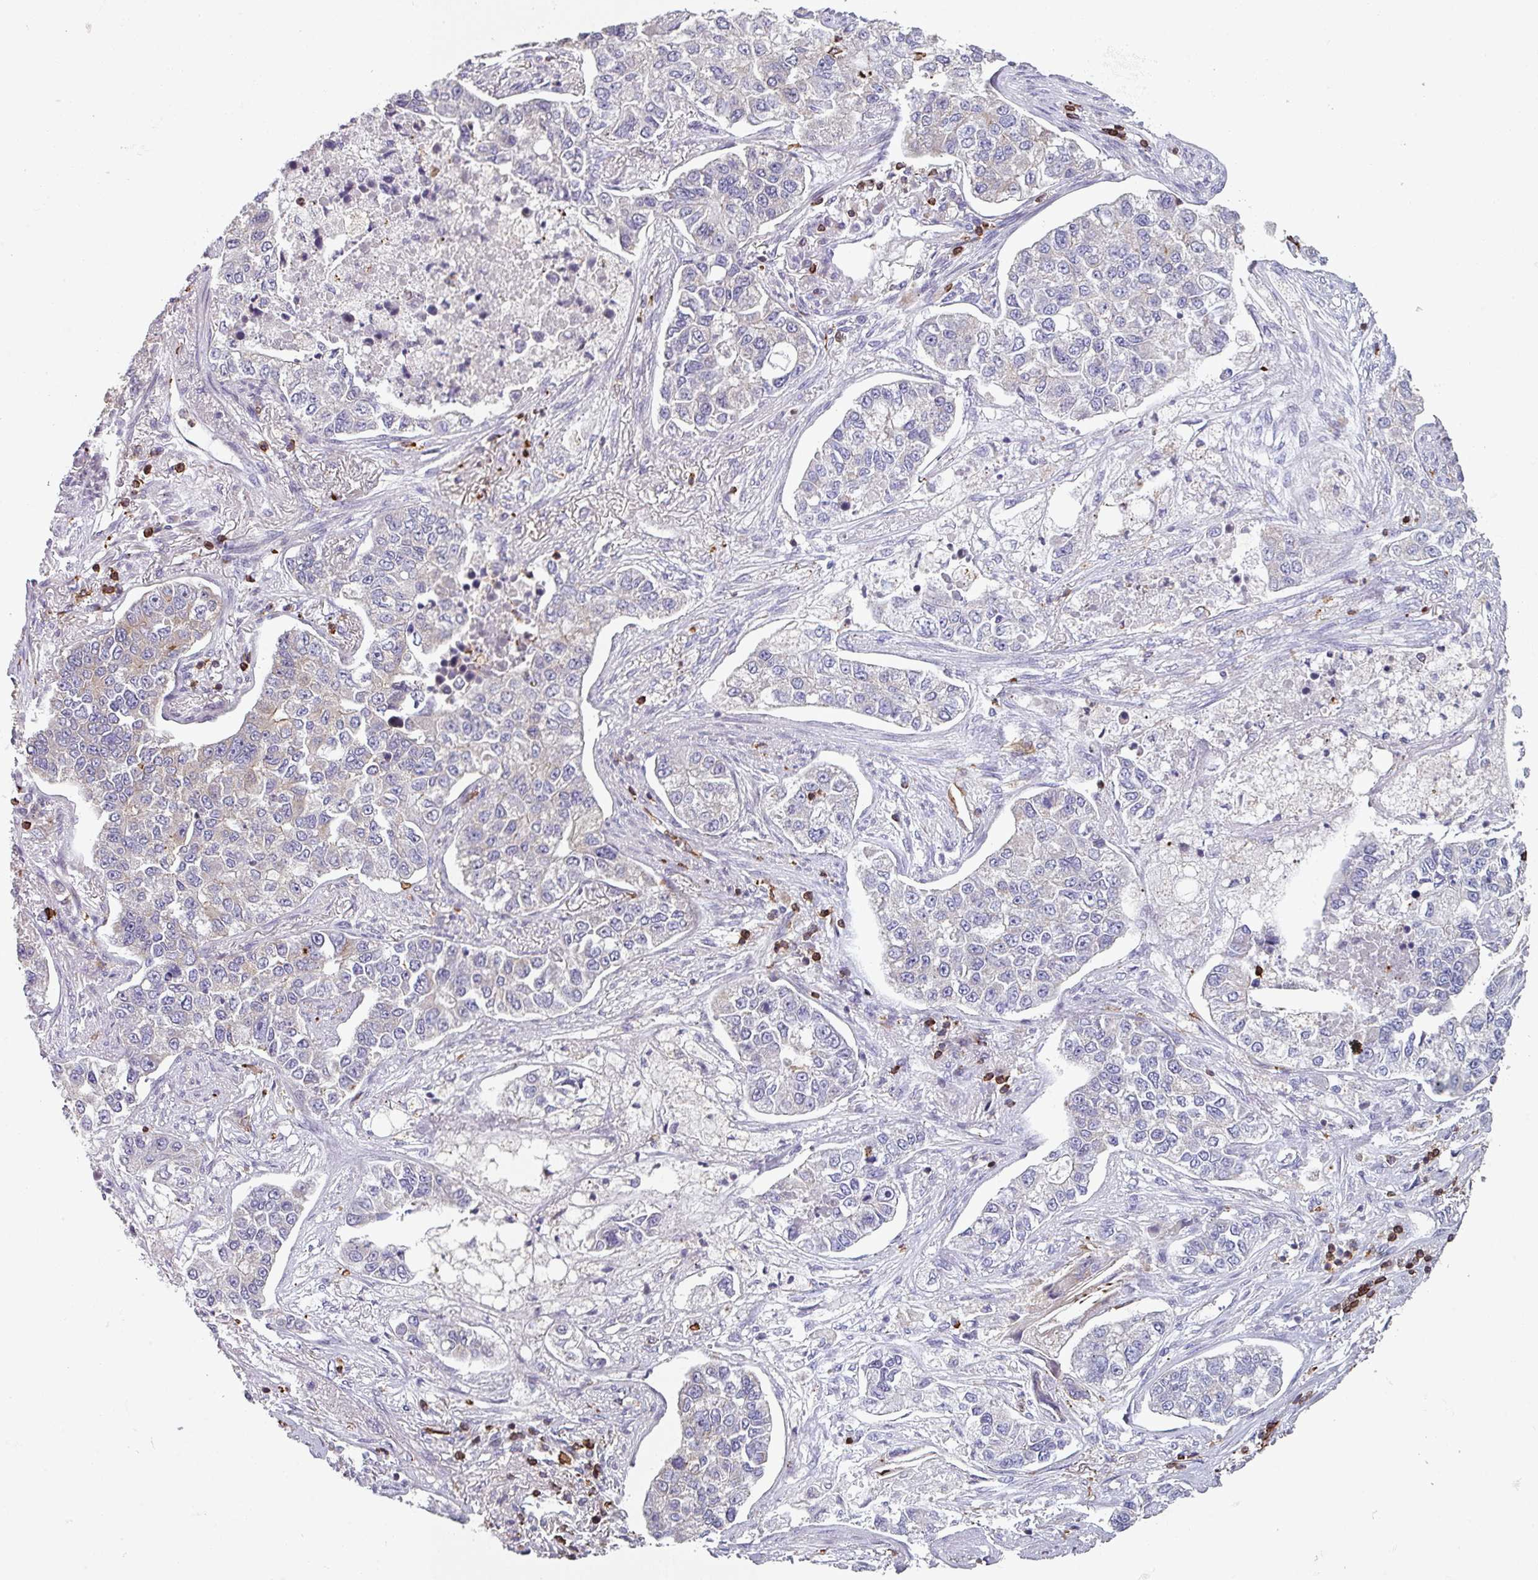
{"staining": {"intensity": "negative", "quantity": "none", "location": "none"}, "tissue": "lung cancer", "cell_type": "Tumor cells", "image_type": "cancer", "snomed": [{"axis": "morphology", "description": "Adenocarcinoma, NOS"}, {"axis": "topography", "description": "Lung"}], "caption": "An image of lung cancer stained for a protein exhibits no brown staining in tumor cells. The staining was performed using DAB to visualize the protein expression in brown, while the nuclei were stained in blue with hematoxylin (Magnification: 20x).", "gene": "NEDD9", "patient": {"sex": "male", "age": 49}}